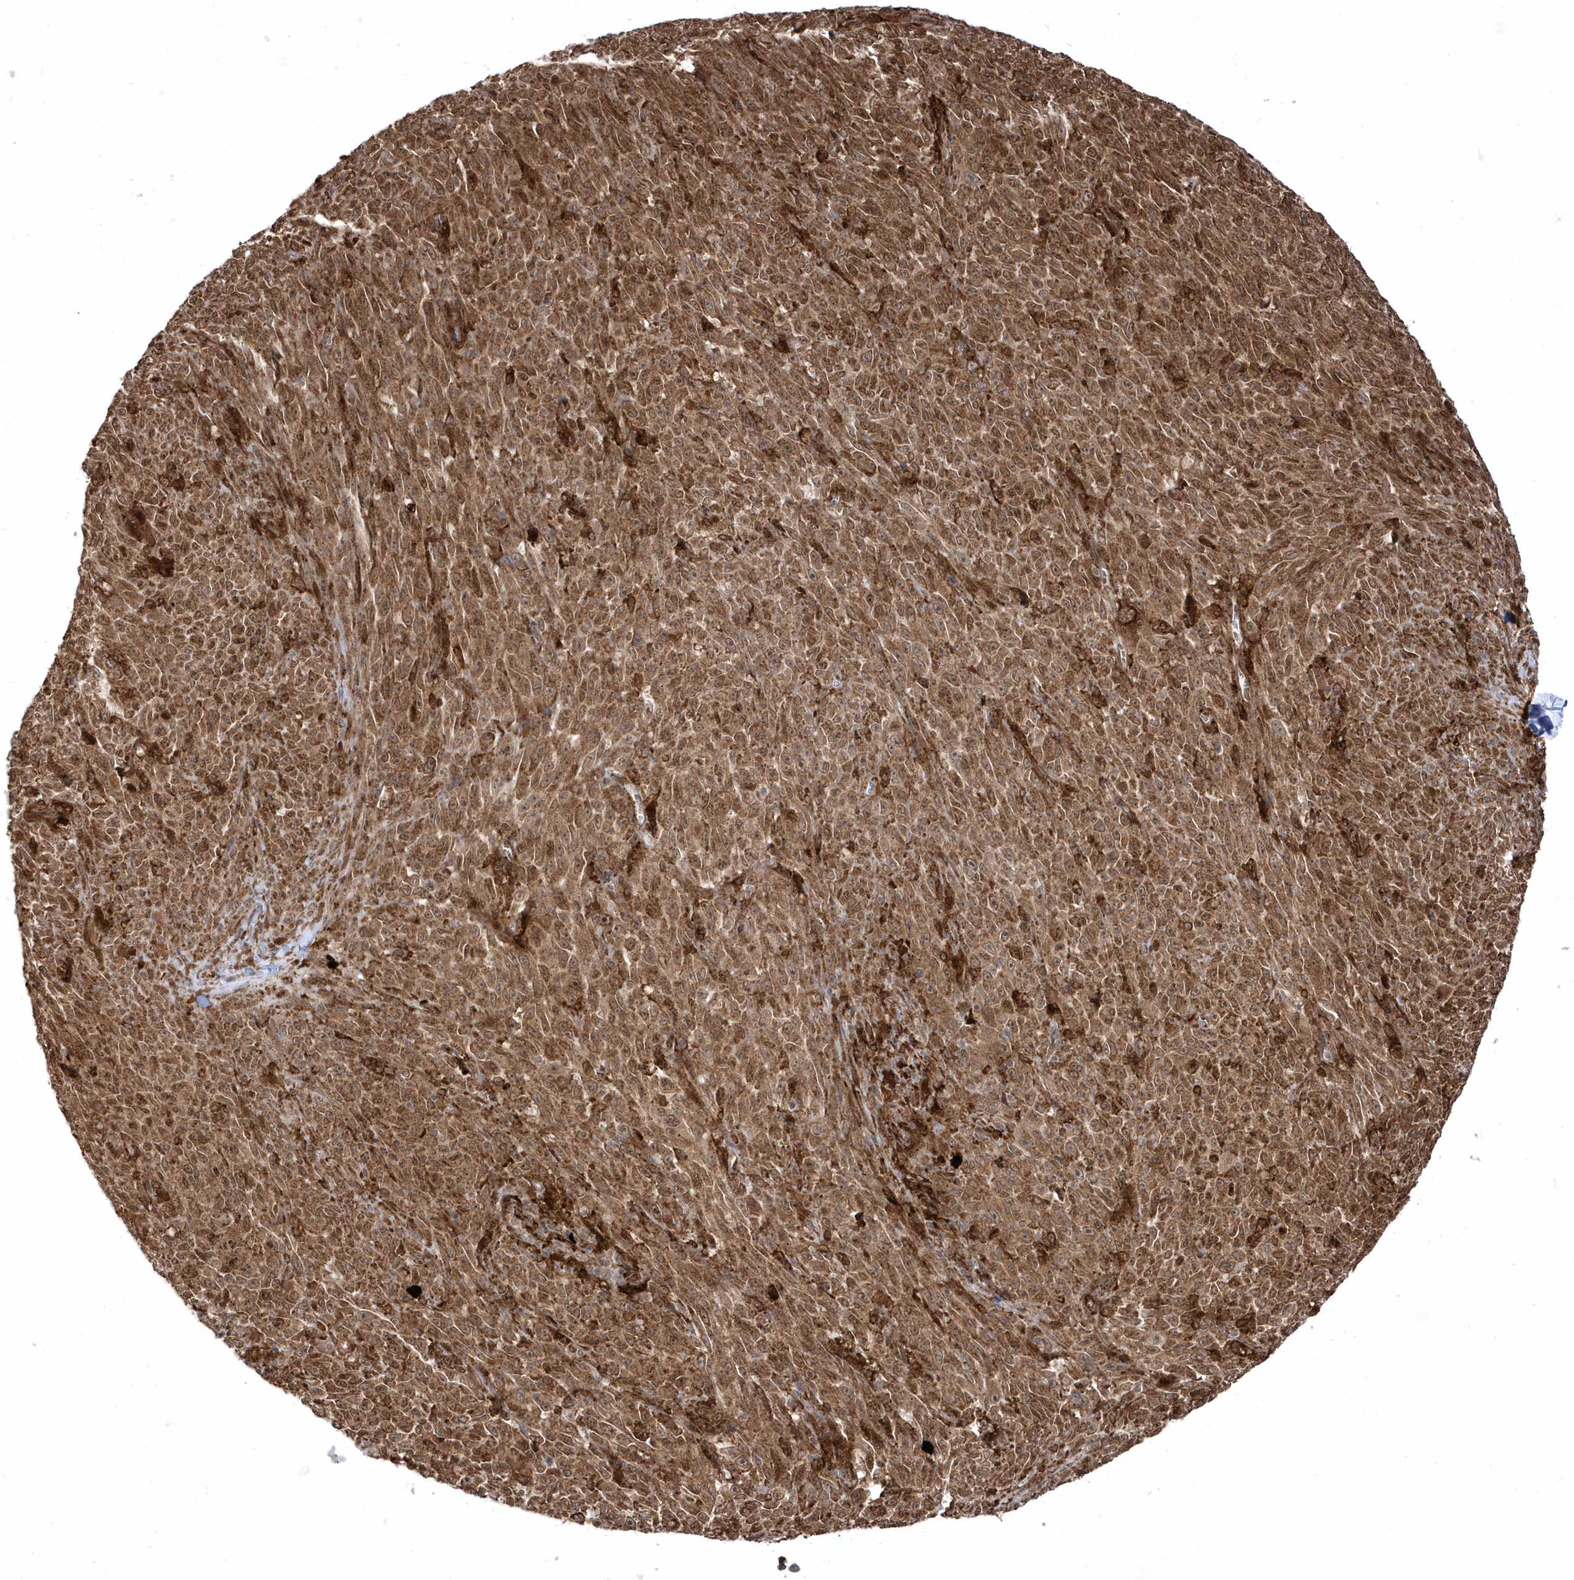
{"staining": {"intensity": "moderate", "quantity": ">75%", "location": "cytoplasmic/membranous,nuclear"}, "tissue": "melanoma", "cell_type": "Tumor cells", "image_type": "cancer", "snomed": [{"axis": "morphology", "description": "Malignant melanoma, NOS"}, {"axis": "topography", "description": "Skin"}], "caption": "Immunohistochemical staining of malignant melanoma displays medium levels of moderate cytoplasmic/membranous and nuclear expression in about >75% of tumor cells.", "gene": "EPC2", "patient": {"sex": "female", "age": 82}}